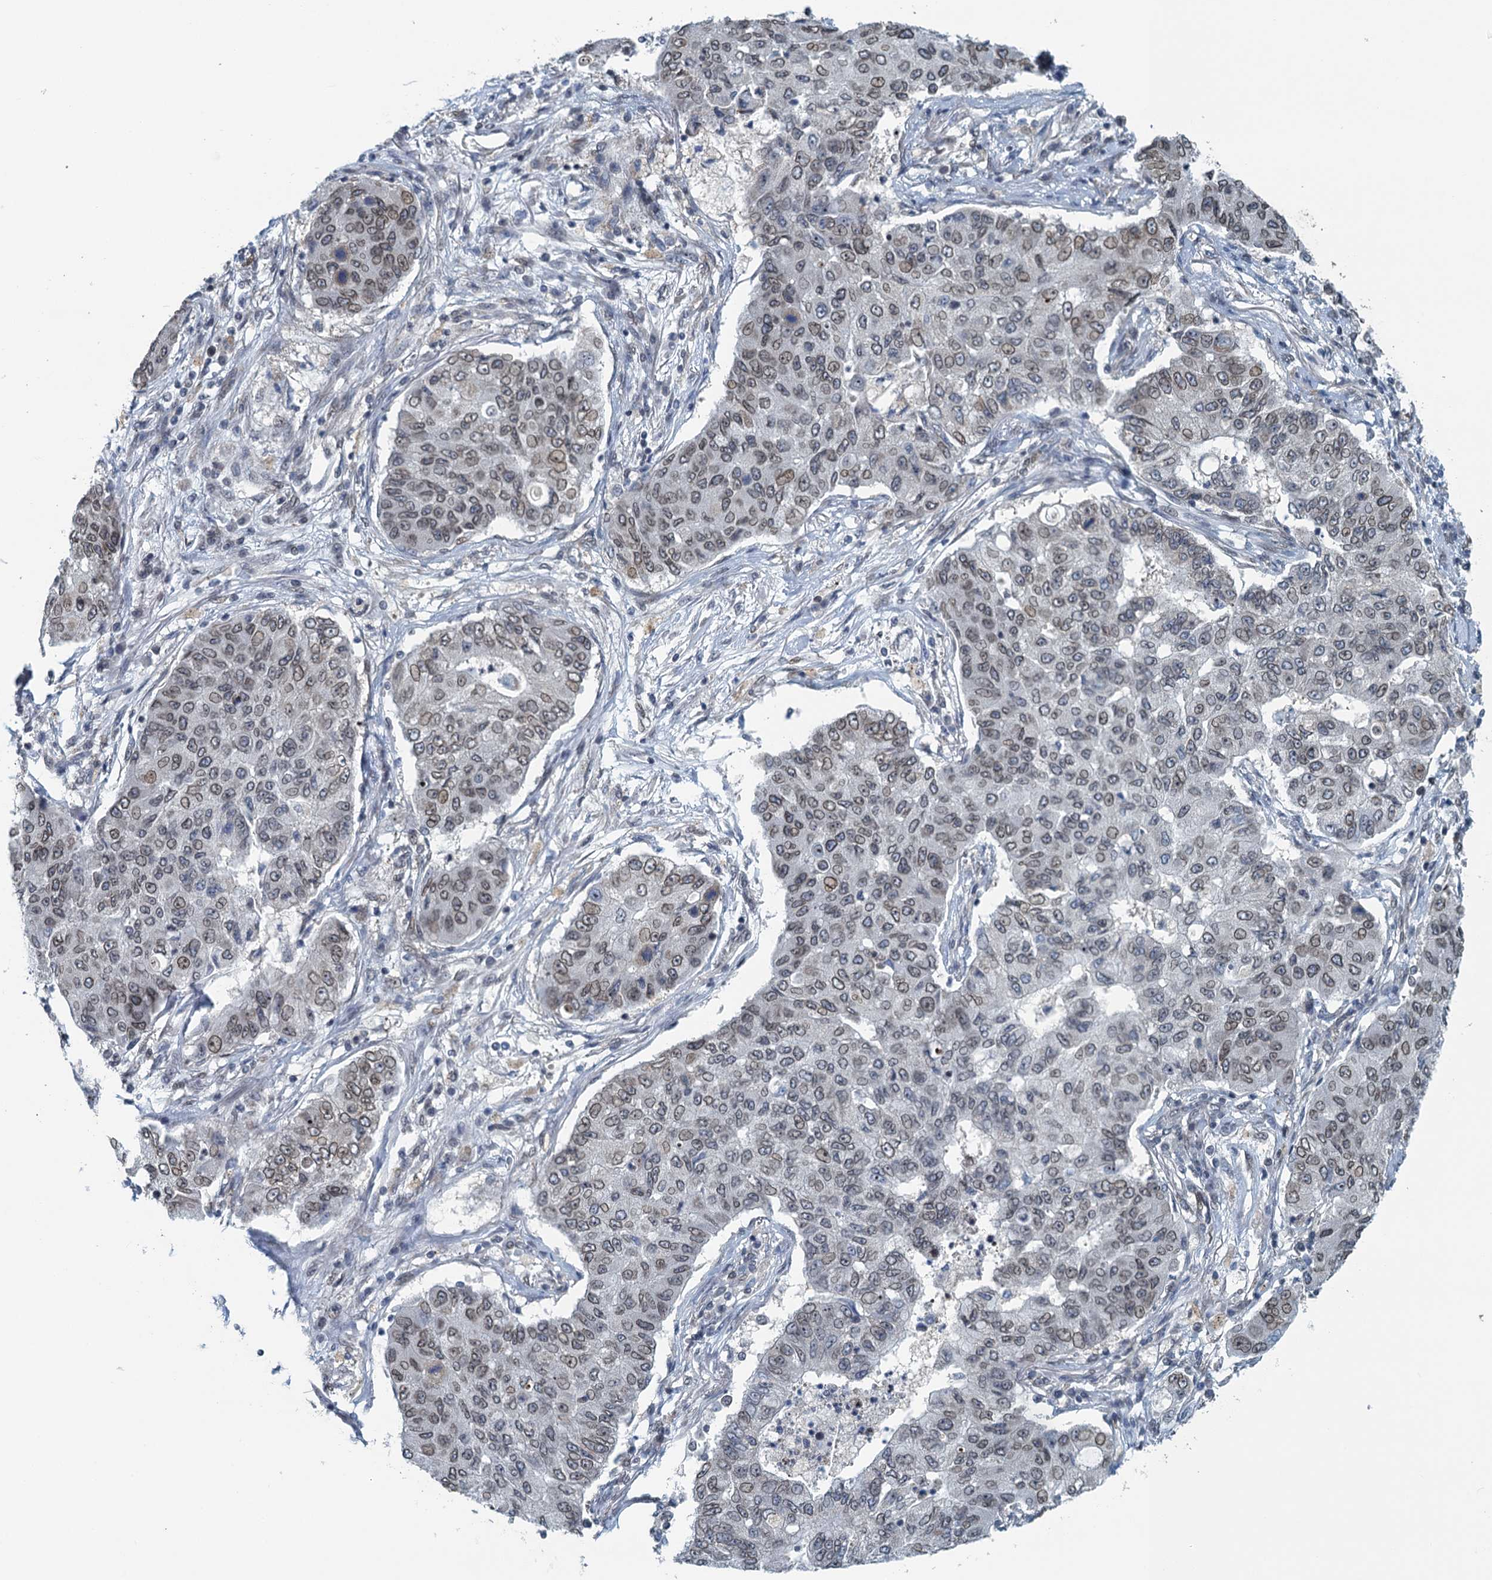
{"staining": {"intensity": "weak", "quantity": ">75%", "location": "cytoplasmic/membranous,nuclear"}, "tissue": "lung cancer", "cell_type": "Tumor cells", "image_type": "cancer", "snomed": [{"axis": "morphology", "description": "Squamous cell carcinoma, NOS"}, {"axis": "topography", "description": "Lung"}], "caption": "This photomicrograph demonstrates lung cancer stained with IHC to label a protein in brown. The cytoplasmic/membranous and nuclear of tumor cells show weak positivity for the protein. Nuclei are counter-stained blue.", "gene": "CCDC34", "patient": {"sex": "male", "age": 74}}